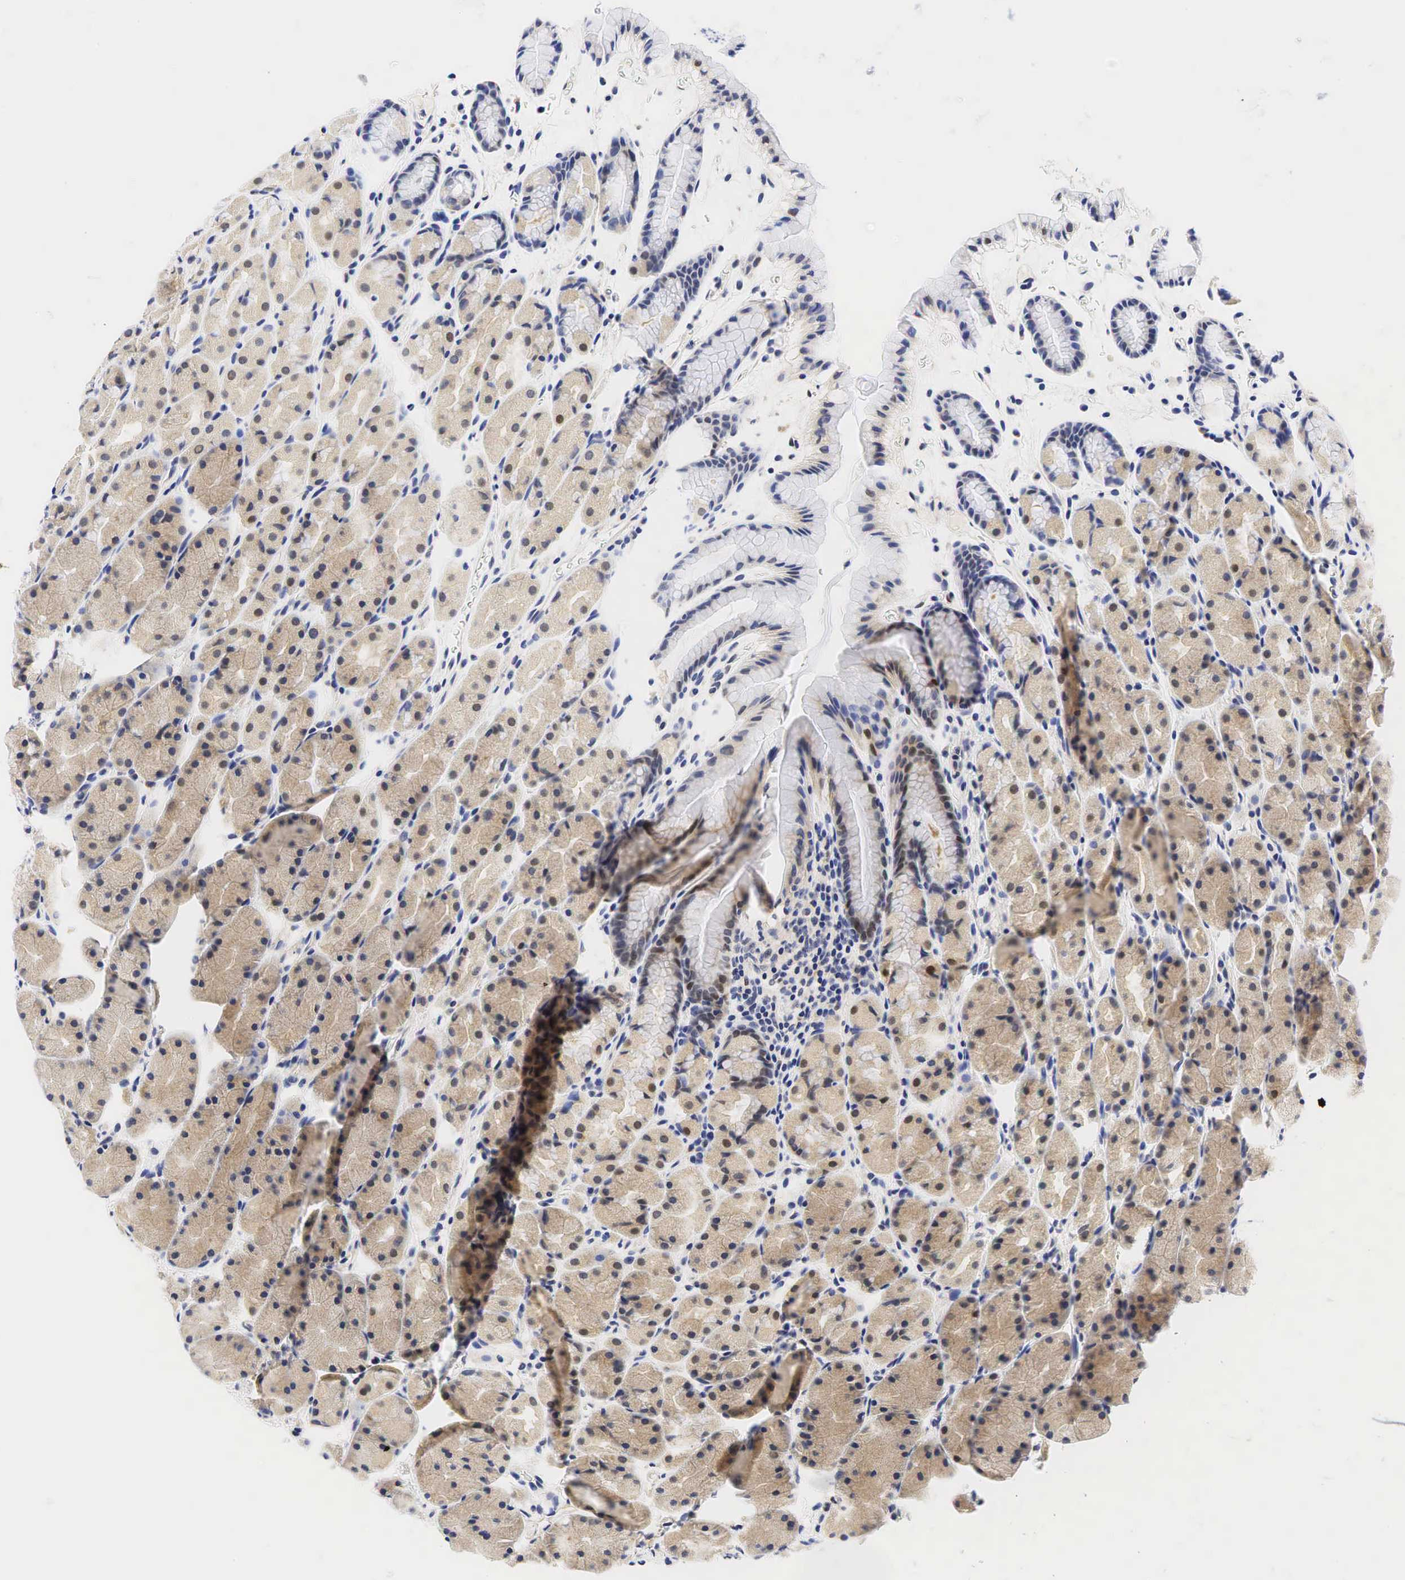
{"staining": {"intensity": "moderate", "quantity": "<25%", "location": "cytoplasmic/membranous,nuclear"}, "tissue": "stomach", "cell_type": "Glandular cells", "image_type": "normal", "snomed": [{"axis": "morphology", "description": "Adenocarcinoma, NOS"}, {"axis": "topography", "description": "Stomach, upper"}], "caption": "The immunohistochemical stain shows moderate cytoplasmic/membranous,nuclear expression in glandular cells of benign stomach. (brown staining indicates protein expression, while blue staining denotes nuclei).", "gene": "CCND1", "patient": {"sex": "male", "age": 47}}